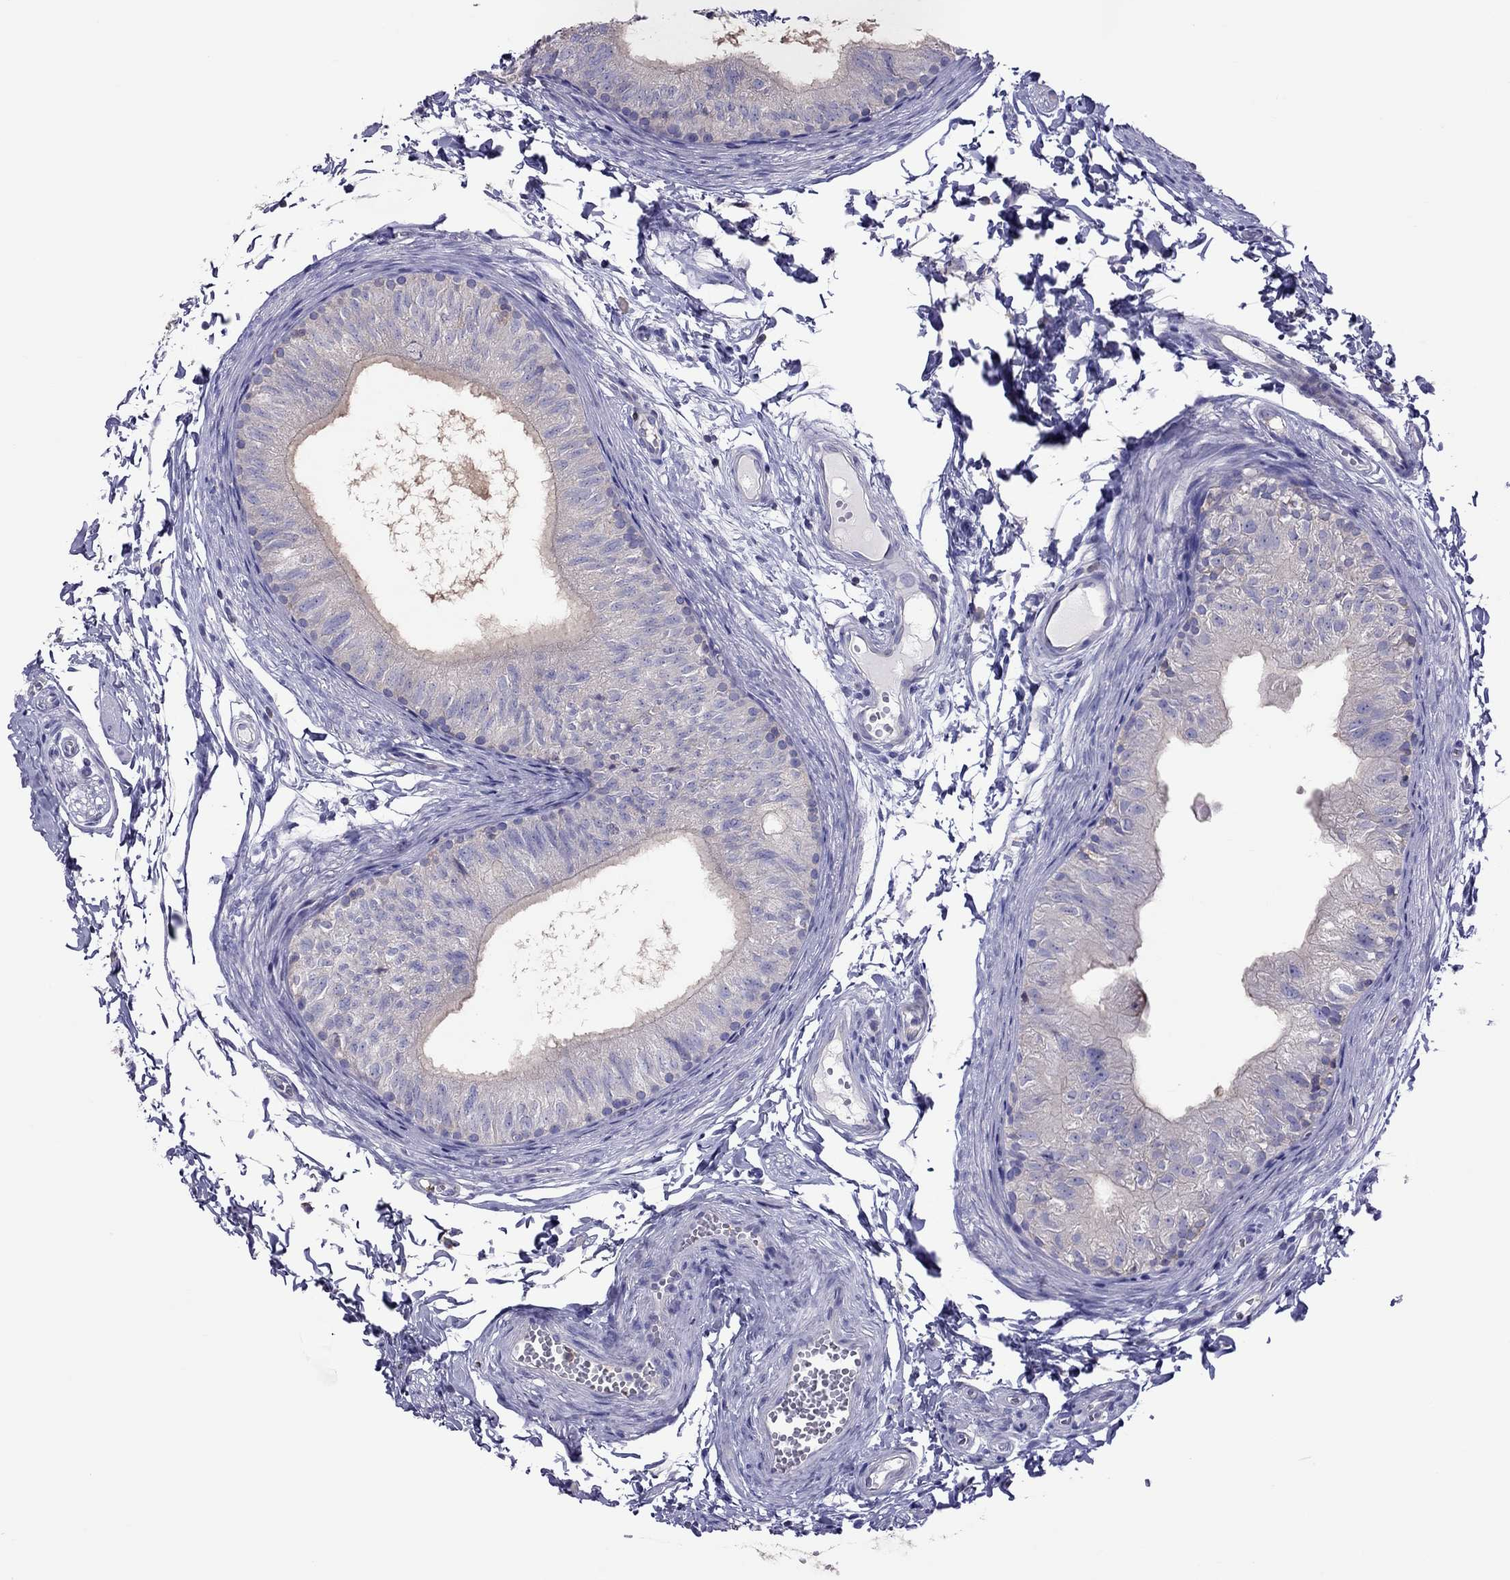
{"staining": {"intensity": "negative", "quantity": "none", "location": "none"}, "tissue": "epididymis", "cell_type": "Glandular cells", "image_type": "normal", "snomed": [{"axis": "morphology", "description": "Normal tissue, NOS"}, {"axis": "topography", "description": "Epididymis"}], "caption": "There is no significant positivity in glandular cells of epididymis. The staining is performed using DAB brown chromogen with nuclei counter-stained in using hematoxylin.", "gene": "TEX22", "patient": {"sex": "male", "age": 22}}